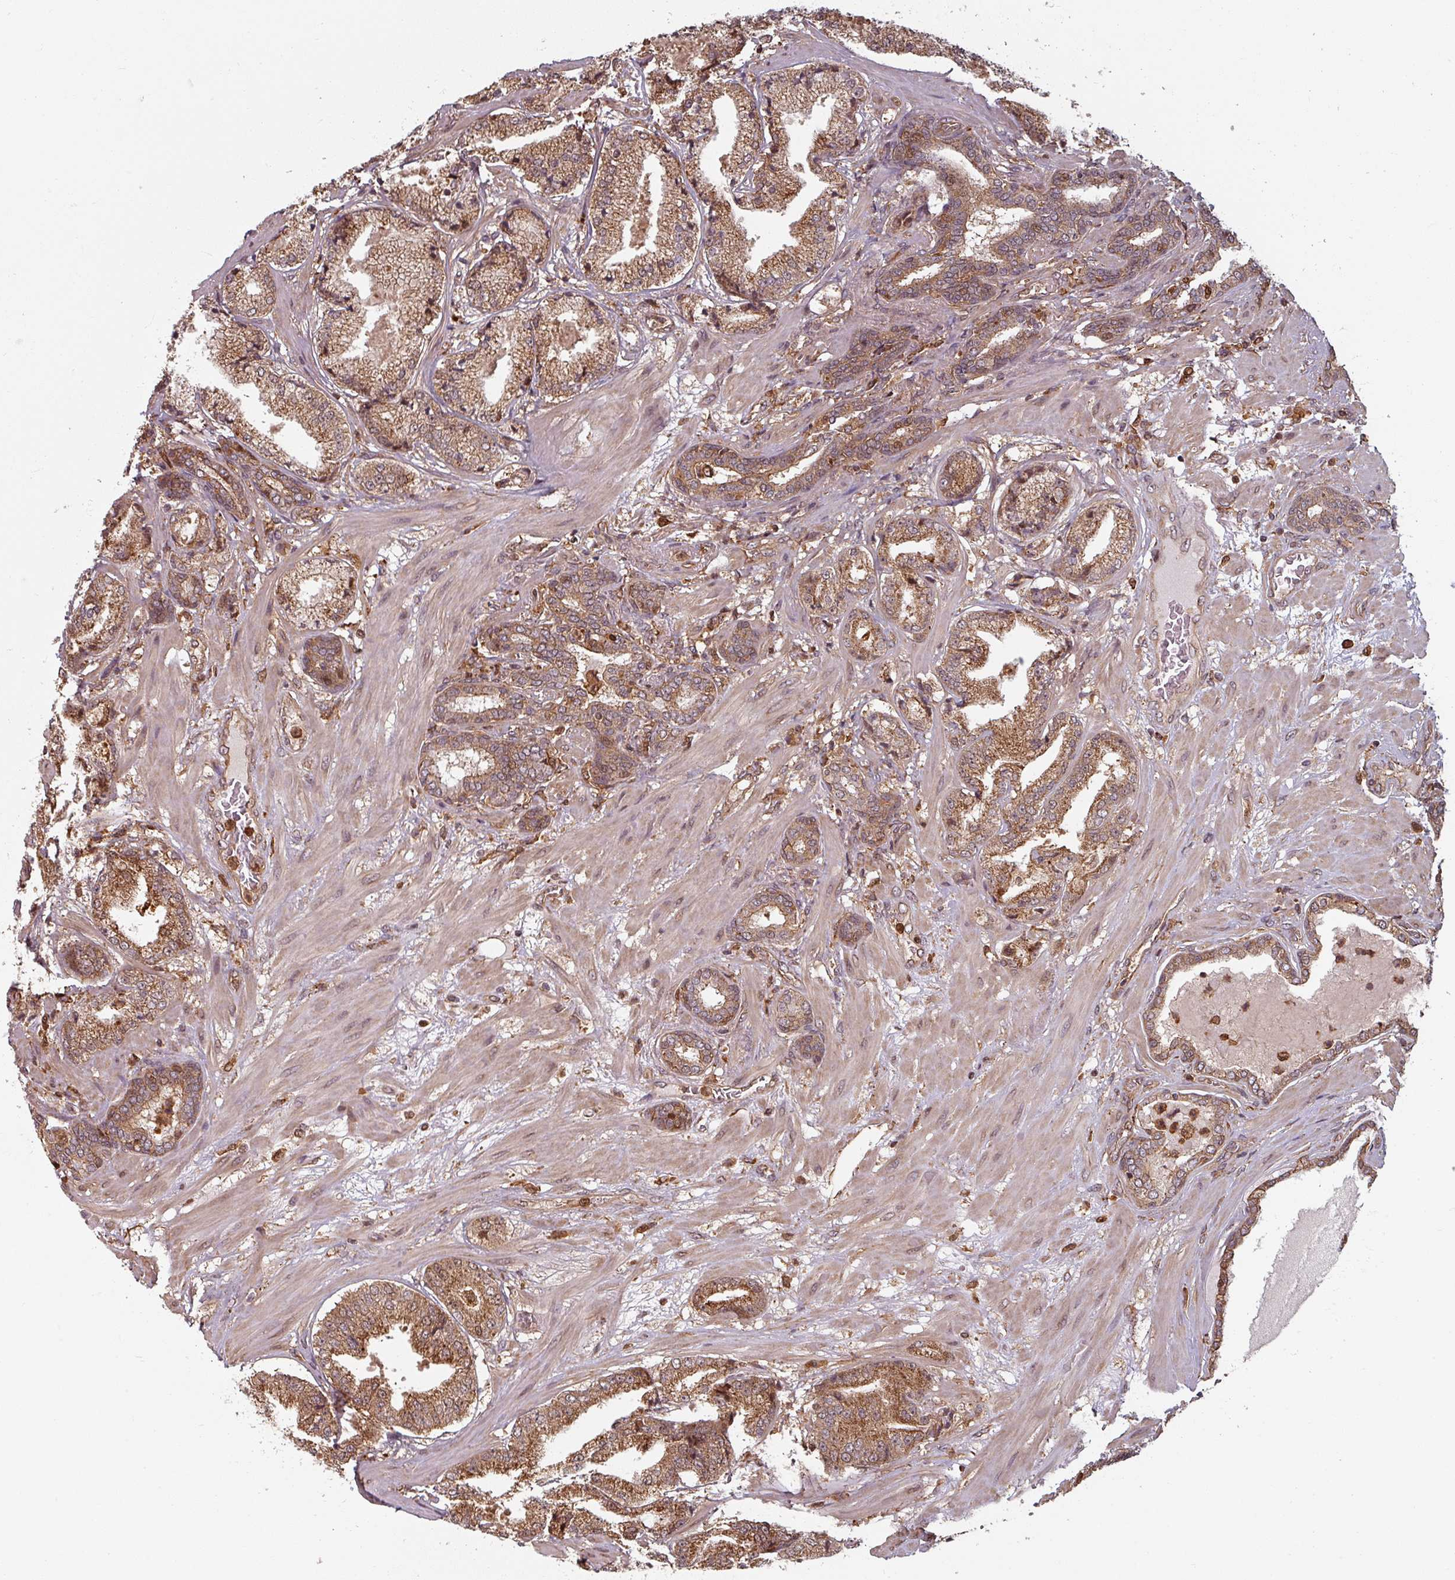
{"staining": {"intensity": "moderate", "quantity": ">75%", "location": "cytoplasmic/membranous"}, "tissue": "prostate cancer", "cell_type": "Tumor cells", "image_type": "cancer", "snomed": [{"axis": "morphology", "description": "Adenocarcinoma, High grade"}, {"axis": "topography", "description": "Prostate"}], "caption": "Moderate cytoplasmic/membranous expression for a protein is present in approximately >75% of tumor cells of prostate cancer using immunohistochemistry.", "gene": "EID1", "patient": {"sex": "male", "age": 63}}